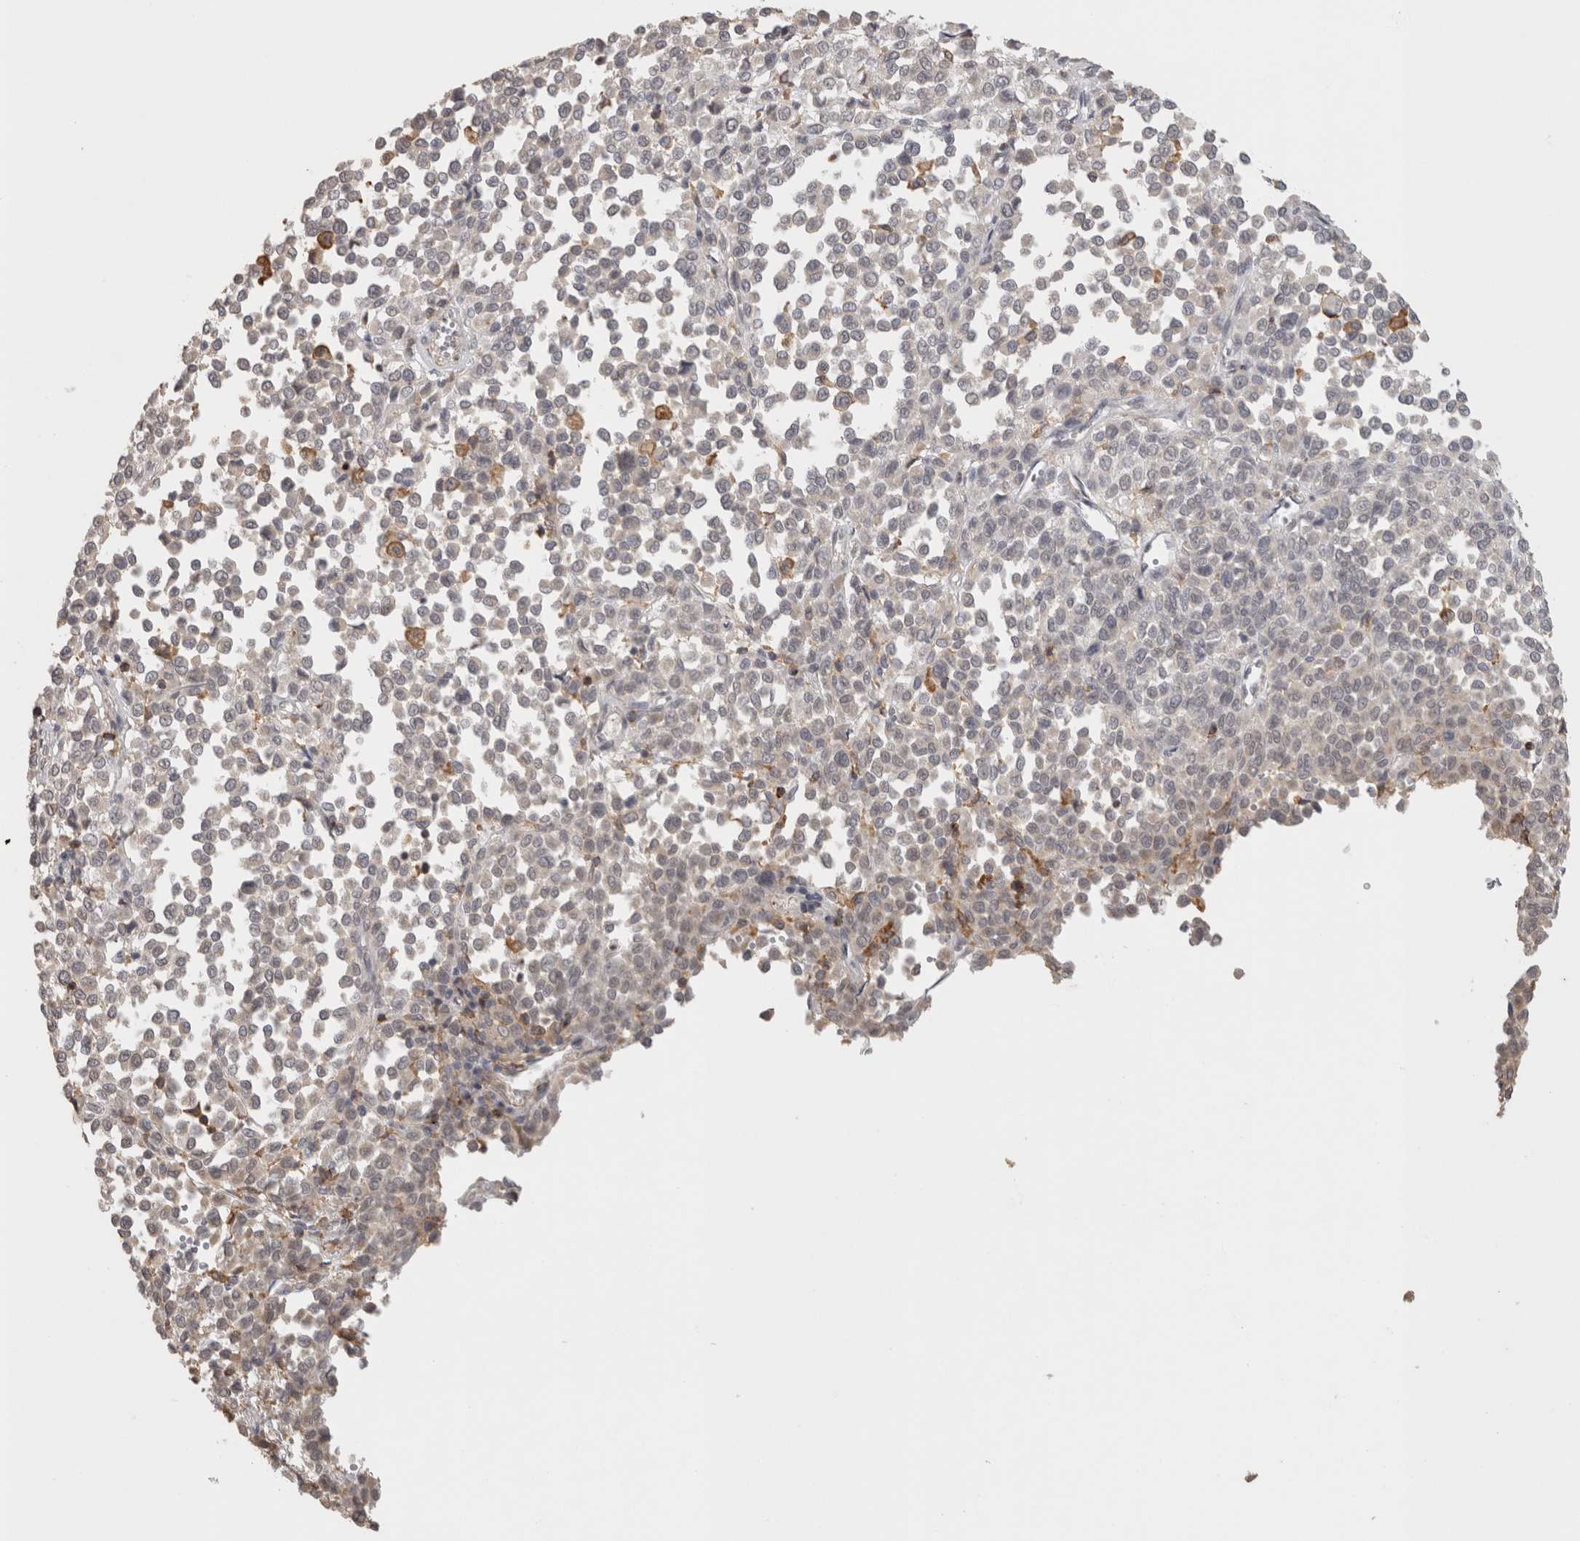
{"staining": {"intensity": "negative", "quantity": "none", "location": "none"}, "tissue": "melanoma", "cell_type": "Tumor cells", "image_type": "cancer", "snomed": [{"axis": "morphology", "description": "Malignant melanoma, Metastatic site"}, {"axis": "topography", "description": "Pancreas"}], "caption": "Tumor cells show no significant positivity in melanoma.", "gene": "HAVCR2", "patient": {"sex": "female", "age": 30}}